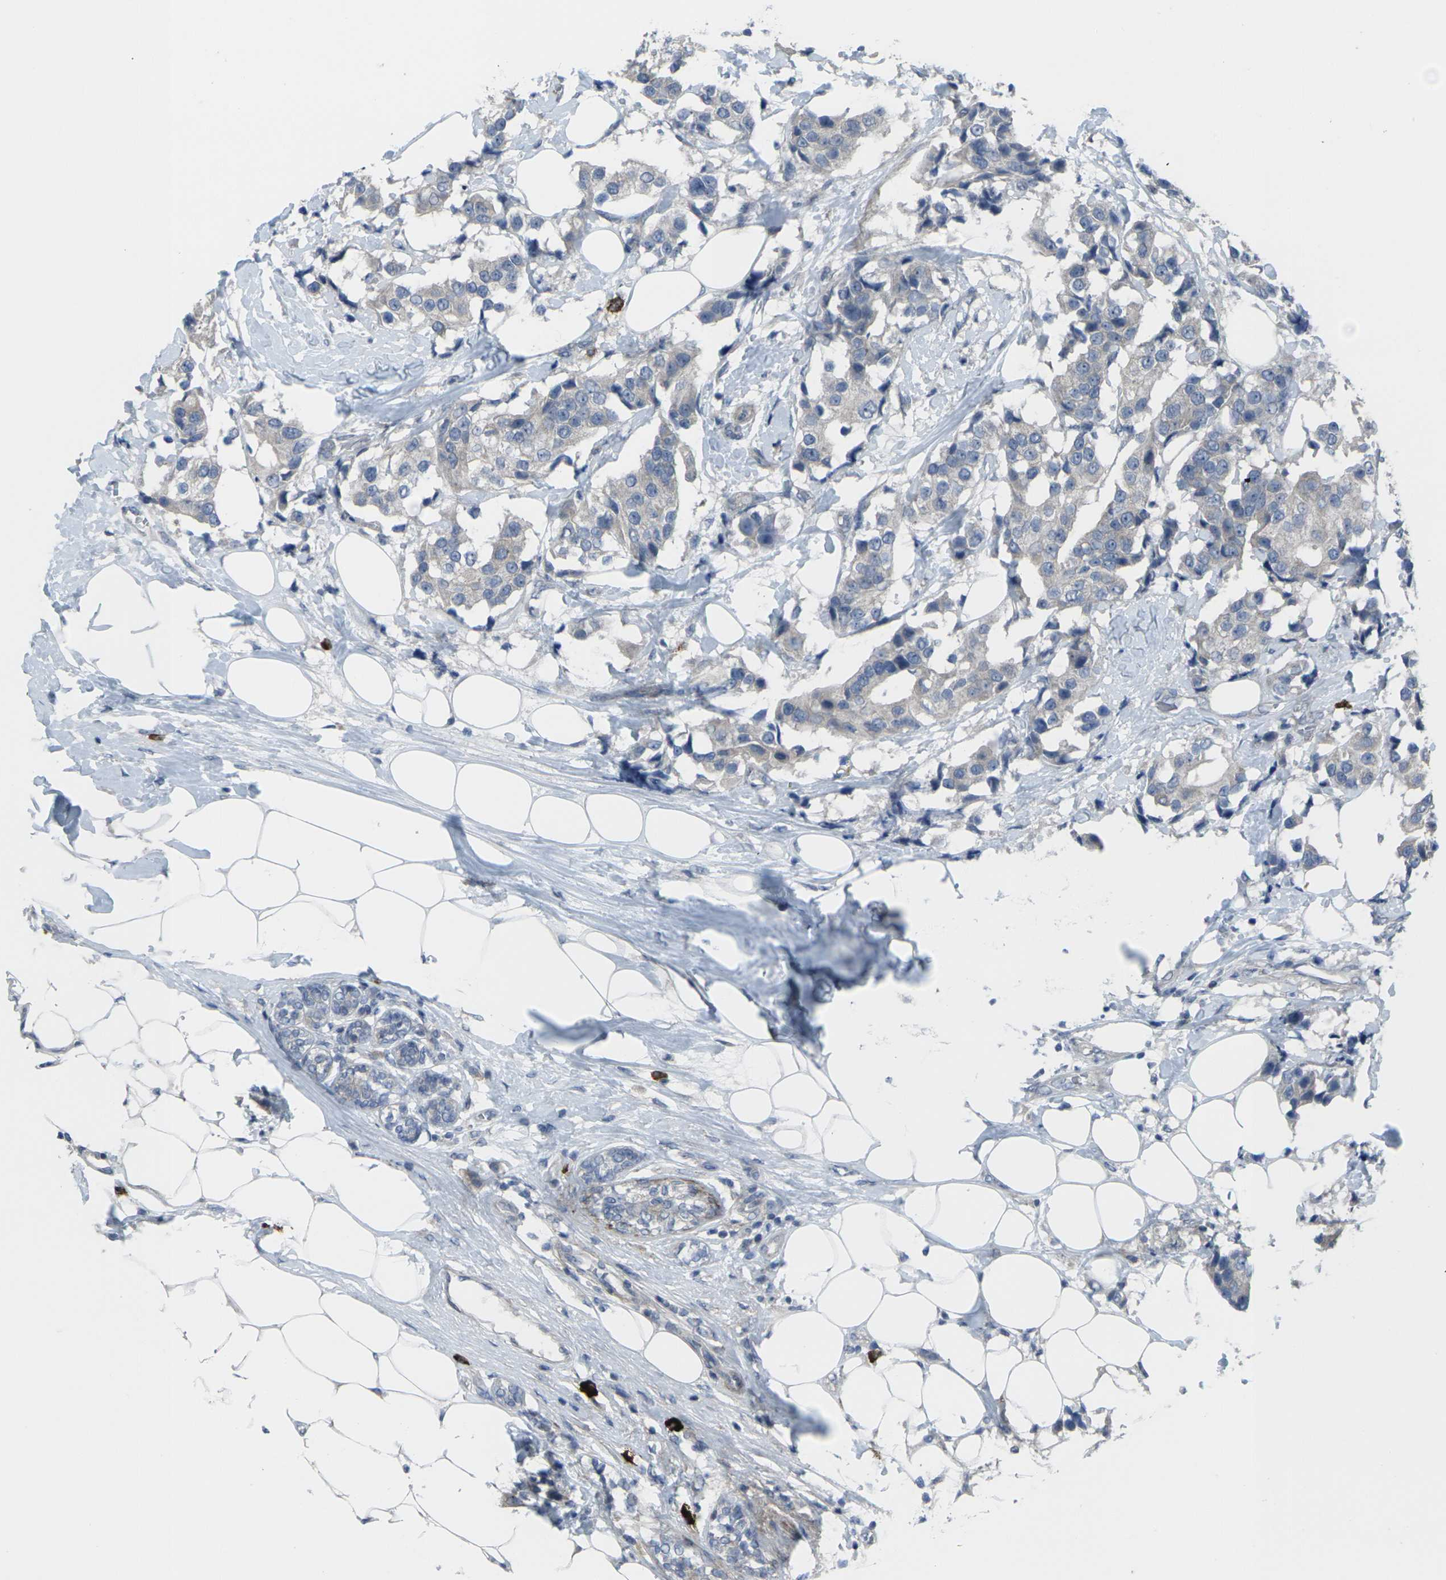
{"staining": {"intensity": "negative", "quantity": "none", "location": "none"}, "tissue": "breast cancer", "cell_type": "Tumor cells", "image_type": "cancer", "snomed": [{"axis": "morphology", "description": "Normal tissue, NOS"}, {"axis": "morphology", "description": "Duct carcinoma"}, {"axis": "topography", "description": "Breast"}], "caption": "Photomicrograph shows no significant protein expression in tumor cells of breast invasive ductal carcinoma.", "gene": "CCR10", "patient": {"sex": "female", "age": 39}}